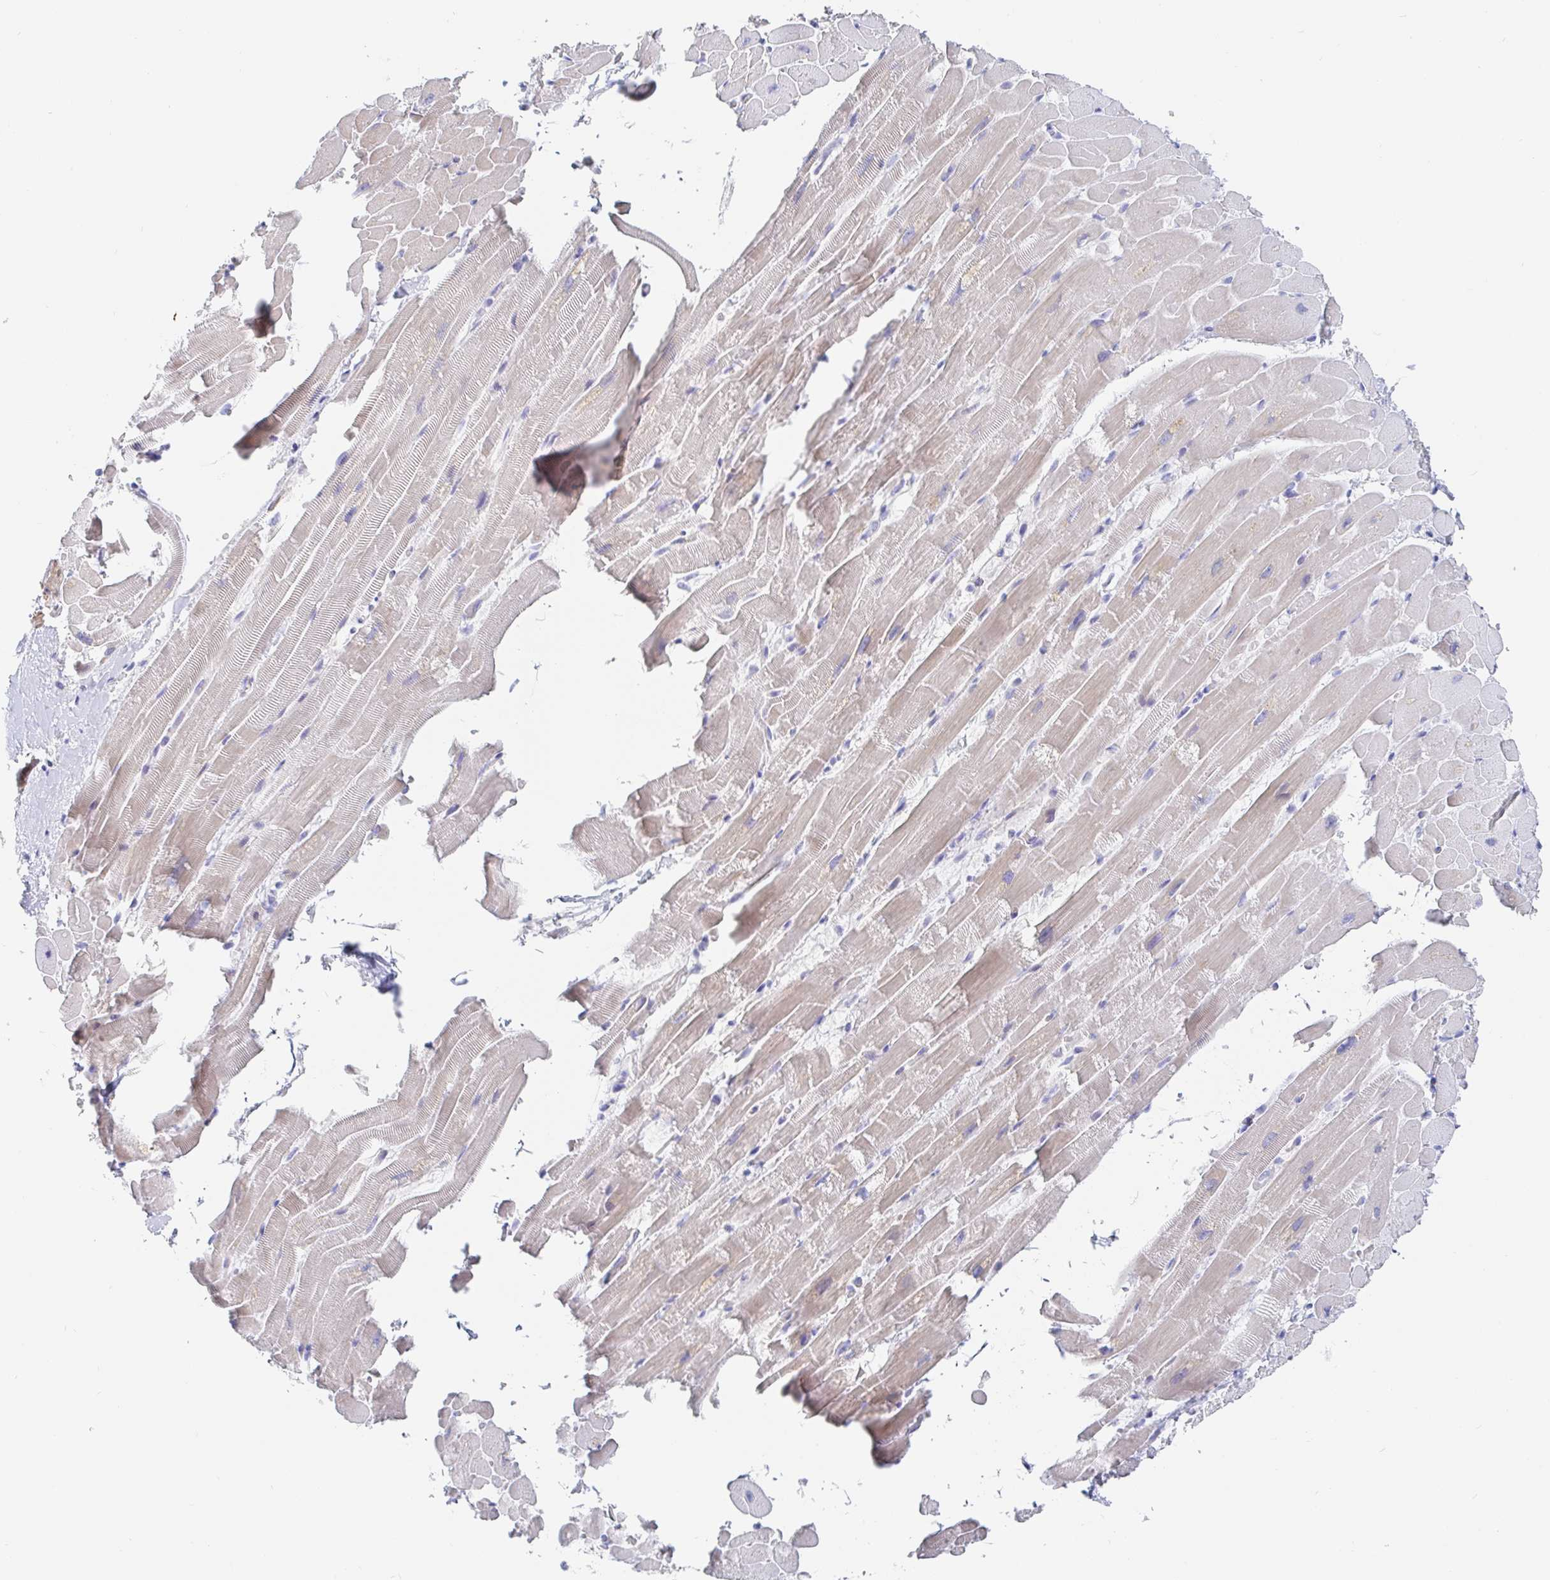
{"staining": {"intensity": "weak", "quantity": "25%-75%", "location": "cytoplasmic/membranous"}, "tissue": "heart muscle", "cell_type": "Cardiomyocytes", "image_type": "normal", "snomed": [{"axis": "morphology", "description": "Normal tissue, NOS"}, {"axis": "topography", "description": "Heart"}], "caption": "High-magnification brightfield microscopy of benign heart muscle stained with DAB (brown) and counterstained with hematoxylin (blue). cardiomyocytes exhibit weak cytoplasmic/membranous expression is present in about25%-75% of cells.", "gene": "PACSIN1", "patient": {"sex": "male", "age": 37}}